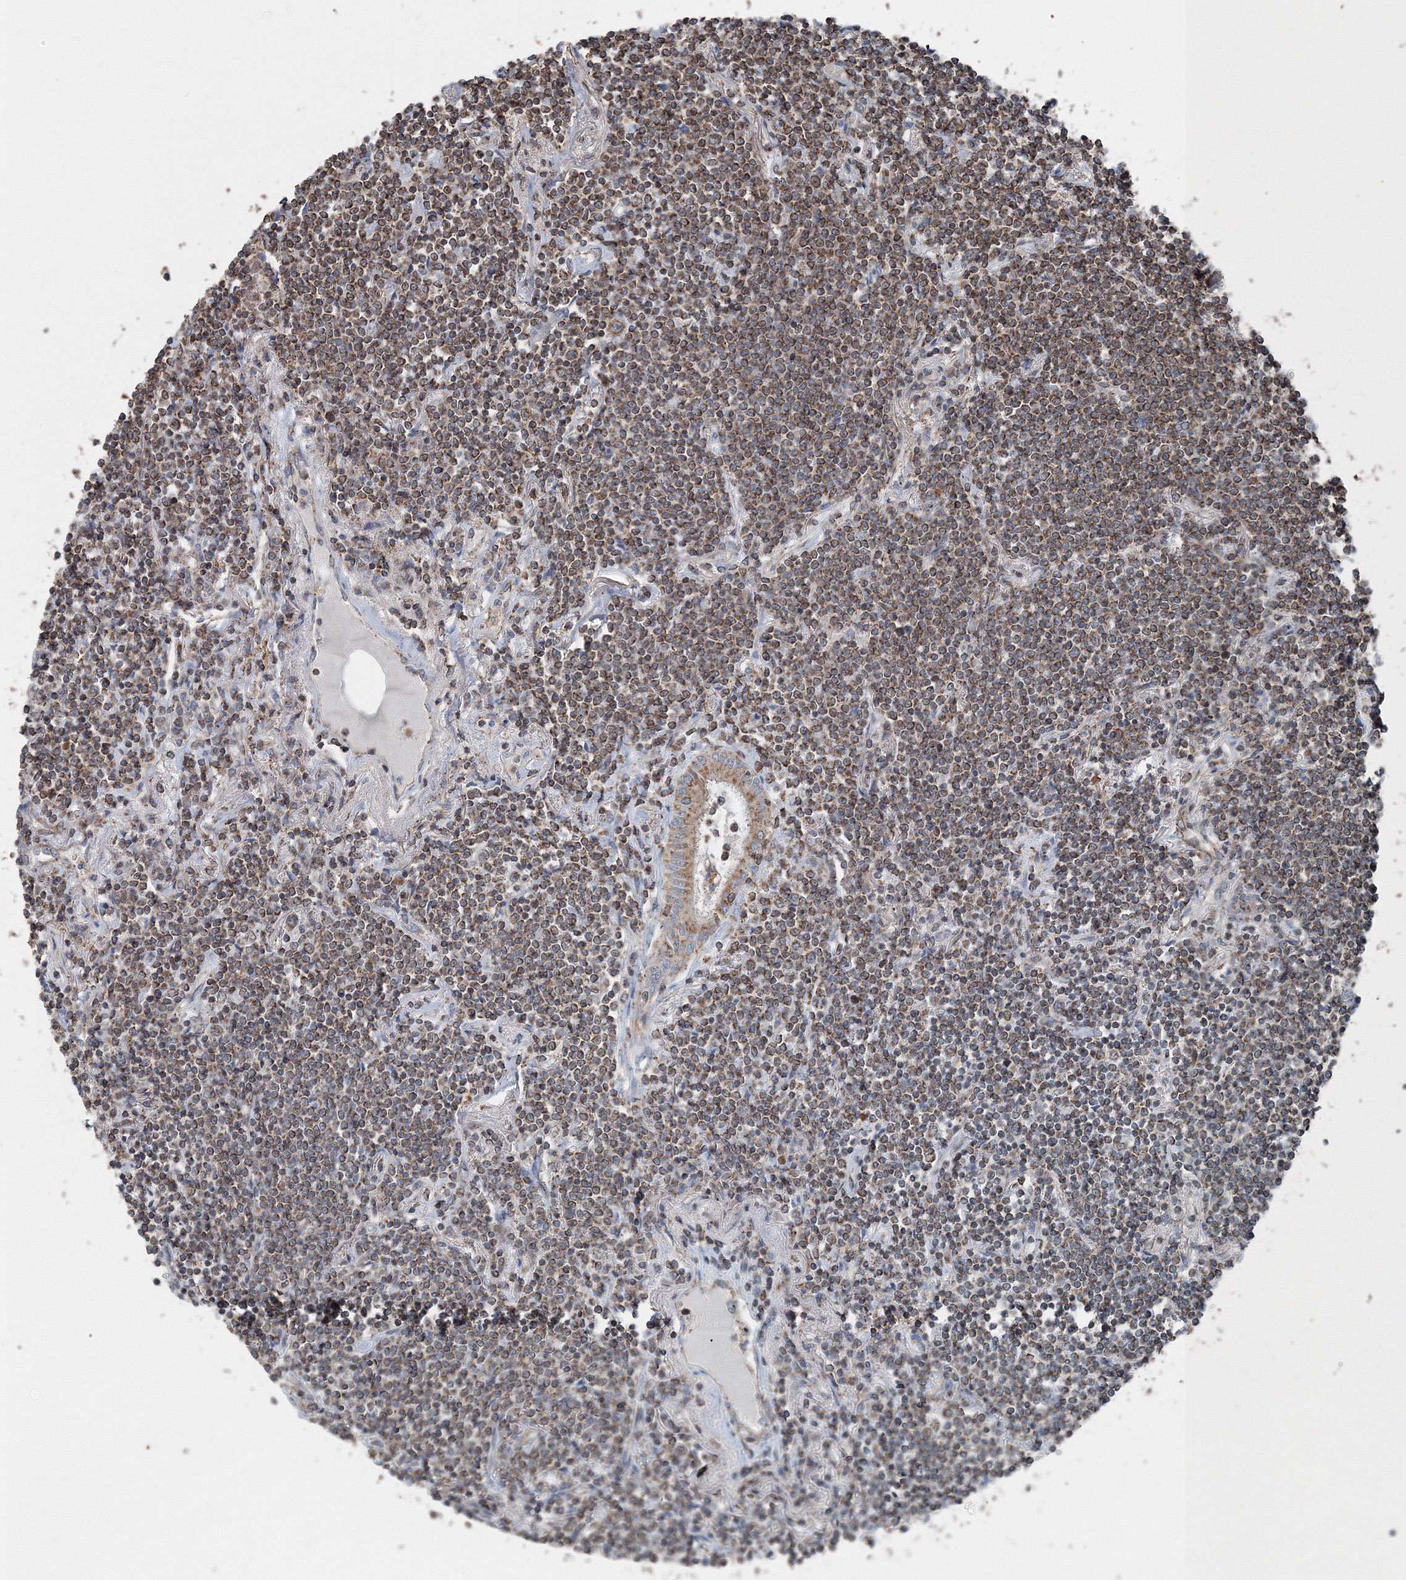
{"staining": {"intensity": "moderate", "quantity": ">75%", "location": "cytoplasmic/membranous"}, "tissue": "lymphoma", "cell_type": "Tumor cells", "image_type": "cancer", "snomed": [{"axis": "morphology", "description": "Malignant lymphoma, non-Hodgkin's type, Low grade"}, {"axis": "topography", "description": "Lung"}], "caption": "This is a photomicrograph of immunohistochemistry staining of lymphoma, which shows moderate staining in the cytoplasmic/membranous of tumor cells.", "gene": "AASDH", "patient": {"sex": "female", "age": 71}}